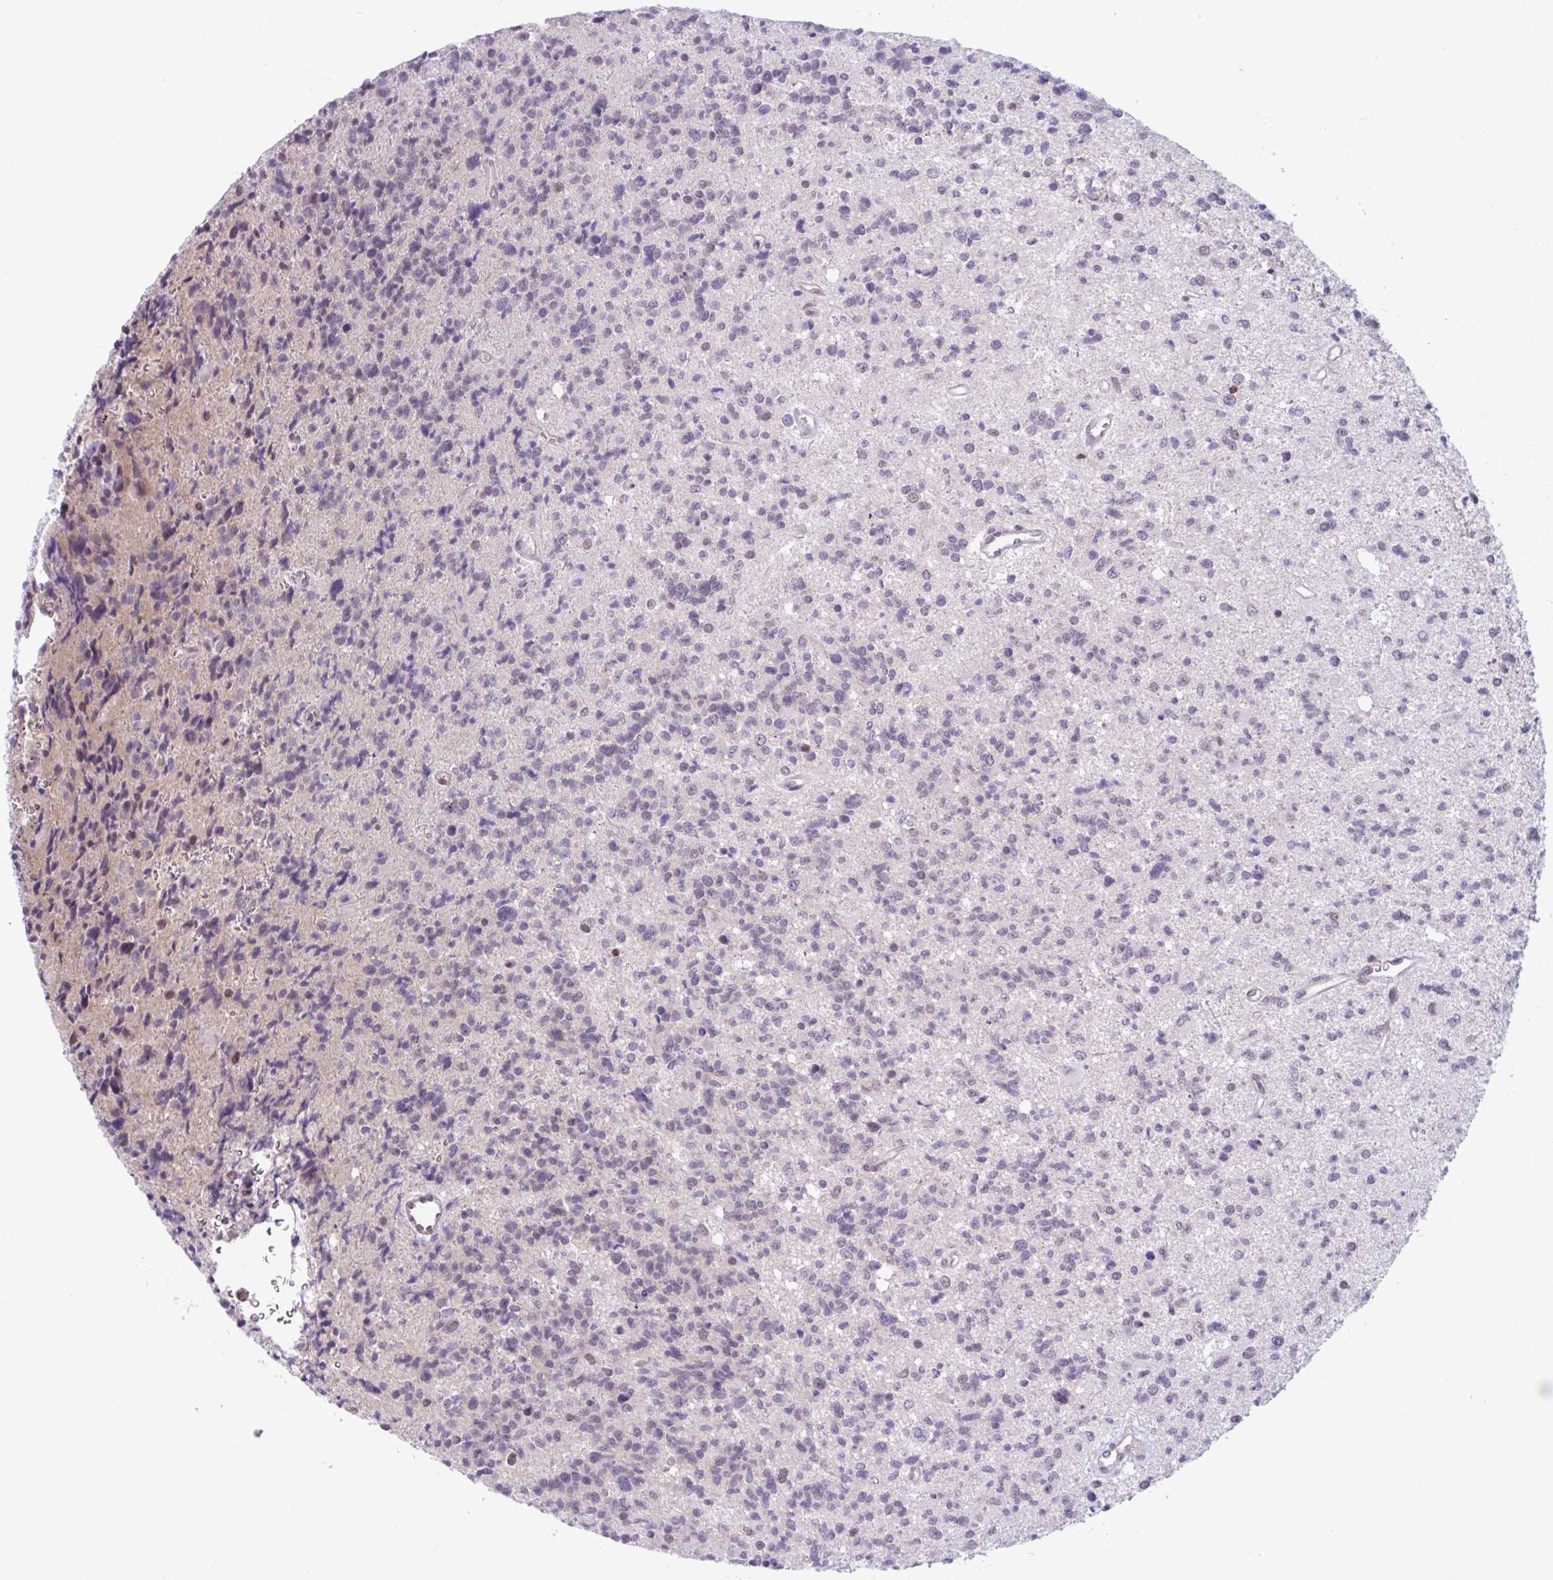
{"staining": {"intensity": "negative", "quantity": "none", "location": "none"}, "tissue": "glioma", "cell_type": "Tumor cells", "image_type": "cancer", "snomed": [{"axis": "morphology", "description": "Glioma, malignant, High grade"}, {"axis": "topography", "description": "Brain"}], "caption": "Protein analysis of glioma reveals no significant expression in tumor cells.", "gene": "TTC7B", "patient": {"sex": "male", "age": 29}}